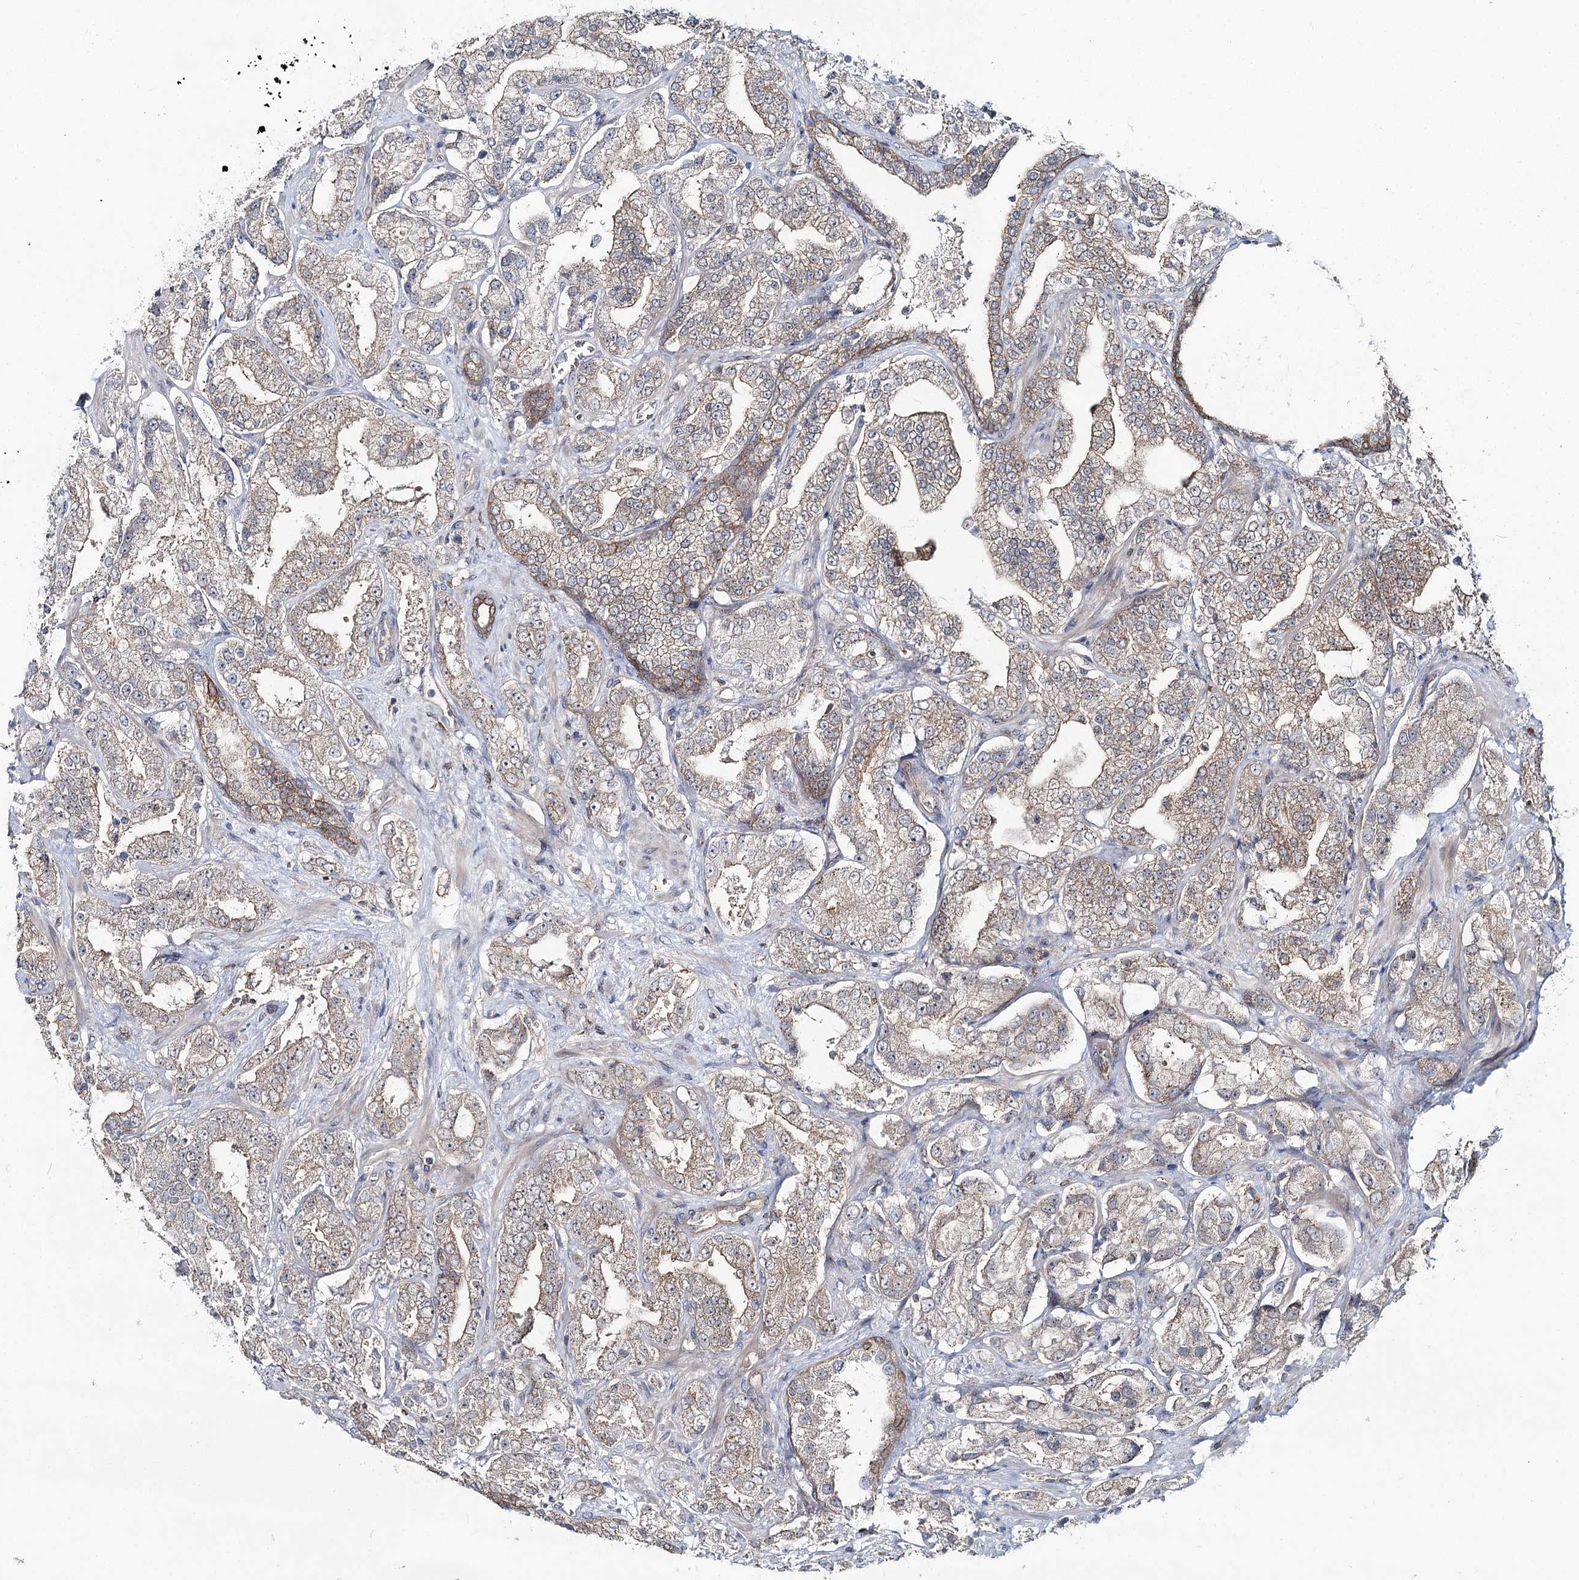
{"staining": {"intensity": "weak", "quantity": ">75%", "location": "cytoplasmic/membranous"}, "tissue": "prostate cancer", "cell_type": "Tumor cells", "image_type": "cancer", "snomed": [{"axis": "morphology", "description": "Adenocarcinoma, High grade"}, {"axis": "topography", "description": "Prostate"}], "caption": "Immunohistochemistry staining of adenocarcinoma (high-grade) (prostate), which shows low levels of weak cytoplasmic/membranous staining in about >75% of tumor cells indicating weak cytoplasmic/membranous protein expression. The staining was performed using DAB (3,3'-diaminobenzidine) (brown) for protein detection and nuclei were counterstained in hematoxylin (blue).", "gene": "PCBD2", "patient": {"sex": "male", "age": 64}}